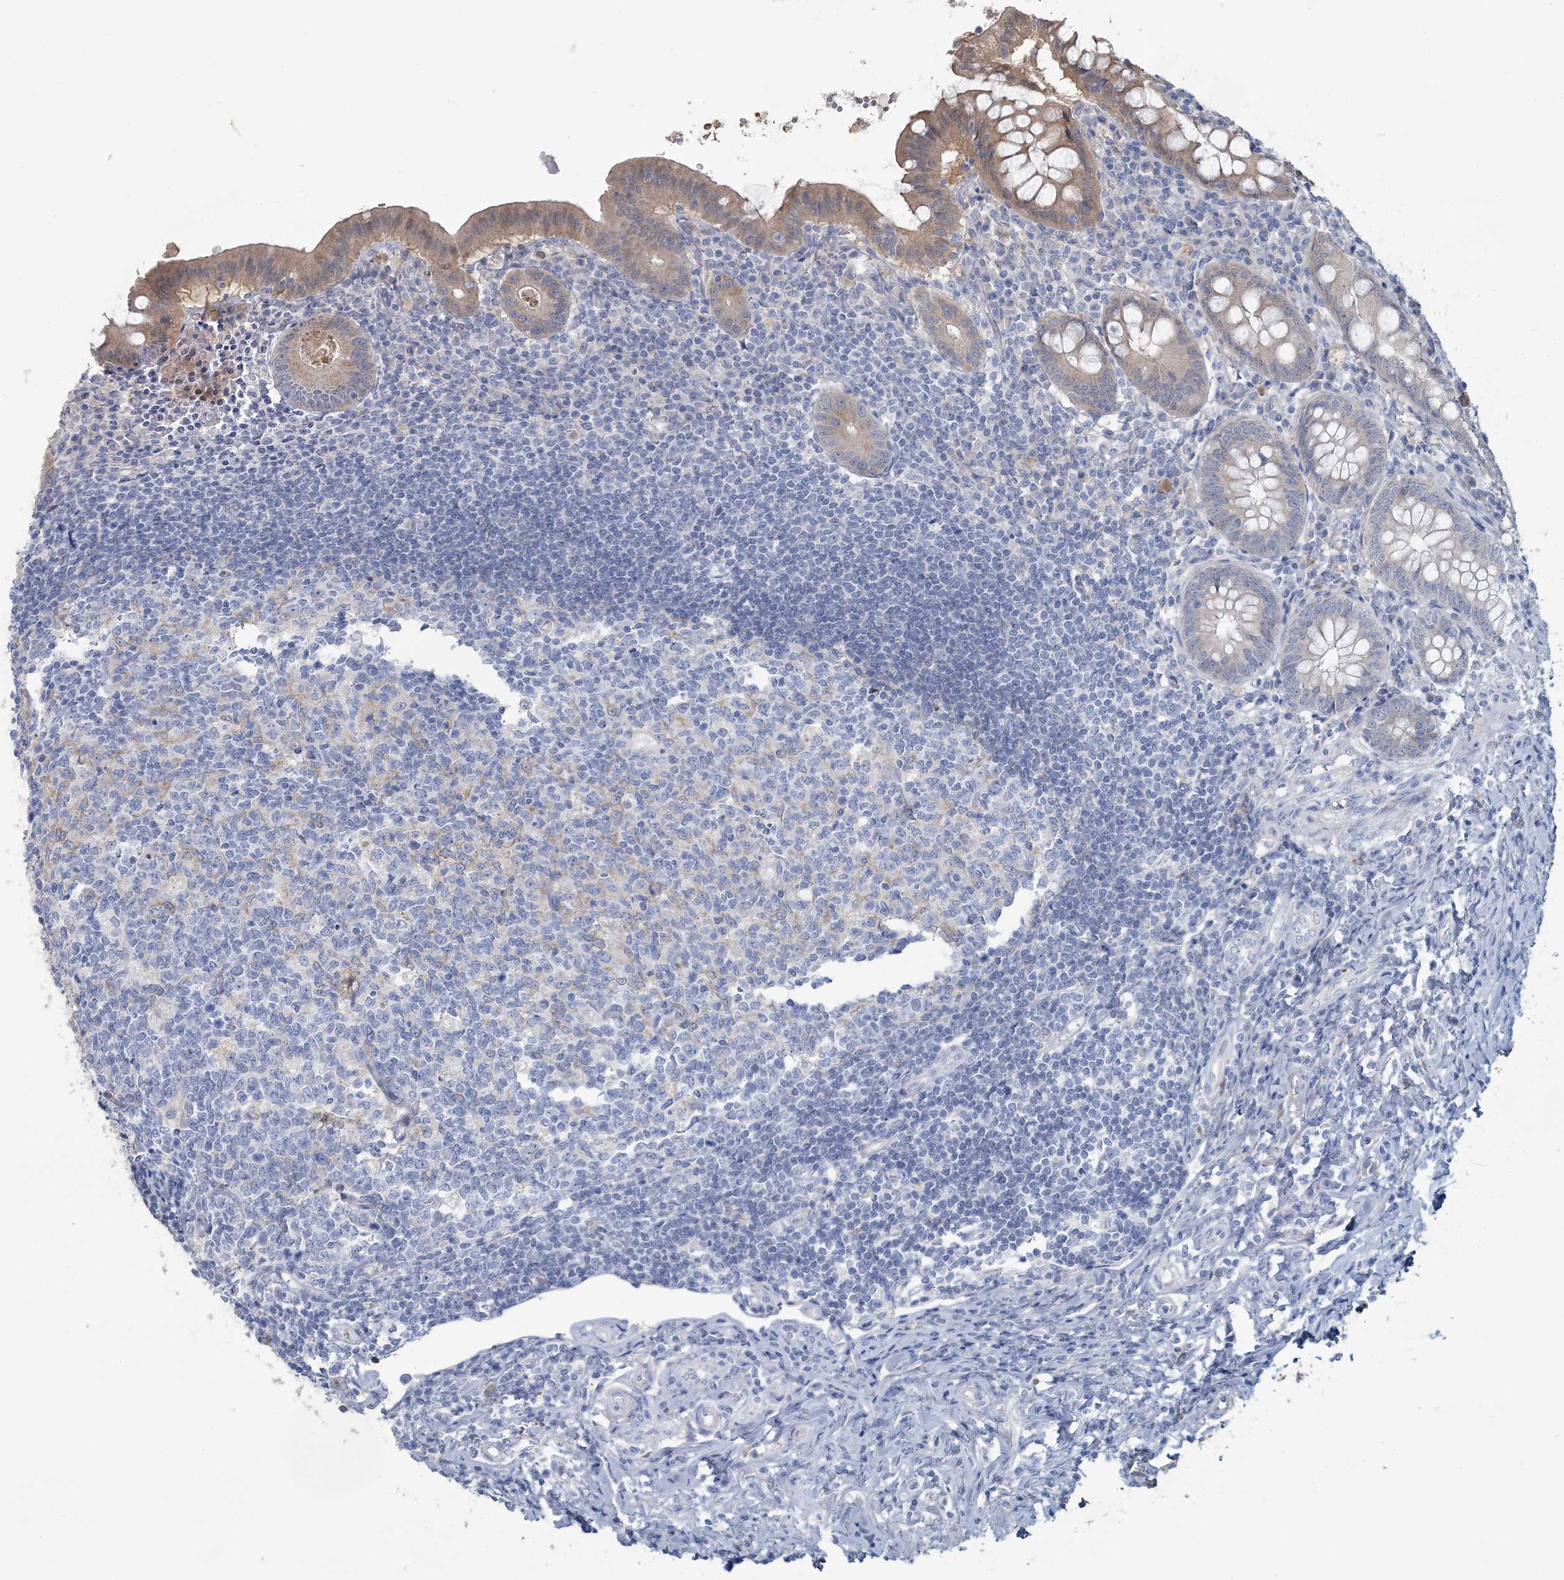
{"staining": {"intensity": "moderate", "quantity": "25%-75%", "location": "cytoplasmic/membranous"}, "tissue": "appendix", "cell_type": "Glandular cells", "image_type": "normal", "snomed": [{"axis": "morphology", "description": "Normal tissue, NOS"}, {"axis": "topography", "description": "Appendix"}], "caption": "Appendix stained with DAB (3,3'-diaminobenzidine) IHC displays medium levels of moderate cytoplasmic/membranous positivity in about 25%-75% of glandular cells. Nuclei are stained in blue.", "gene": "CMBL", "patient": {"sex": "female", "age": 54}}